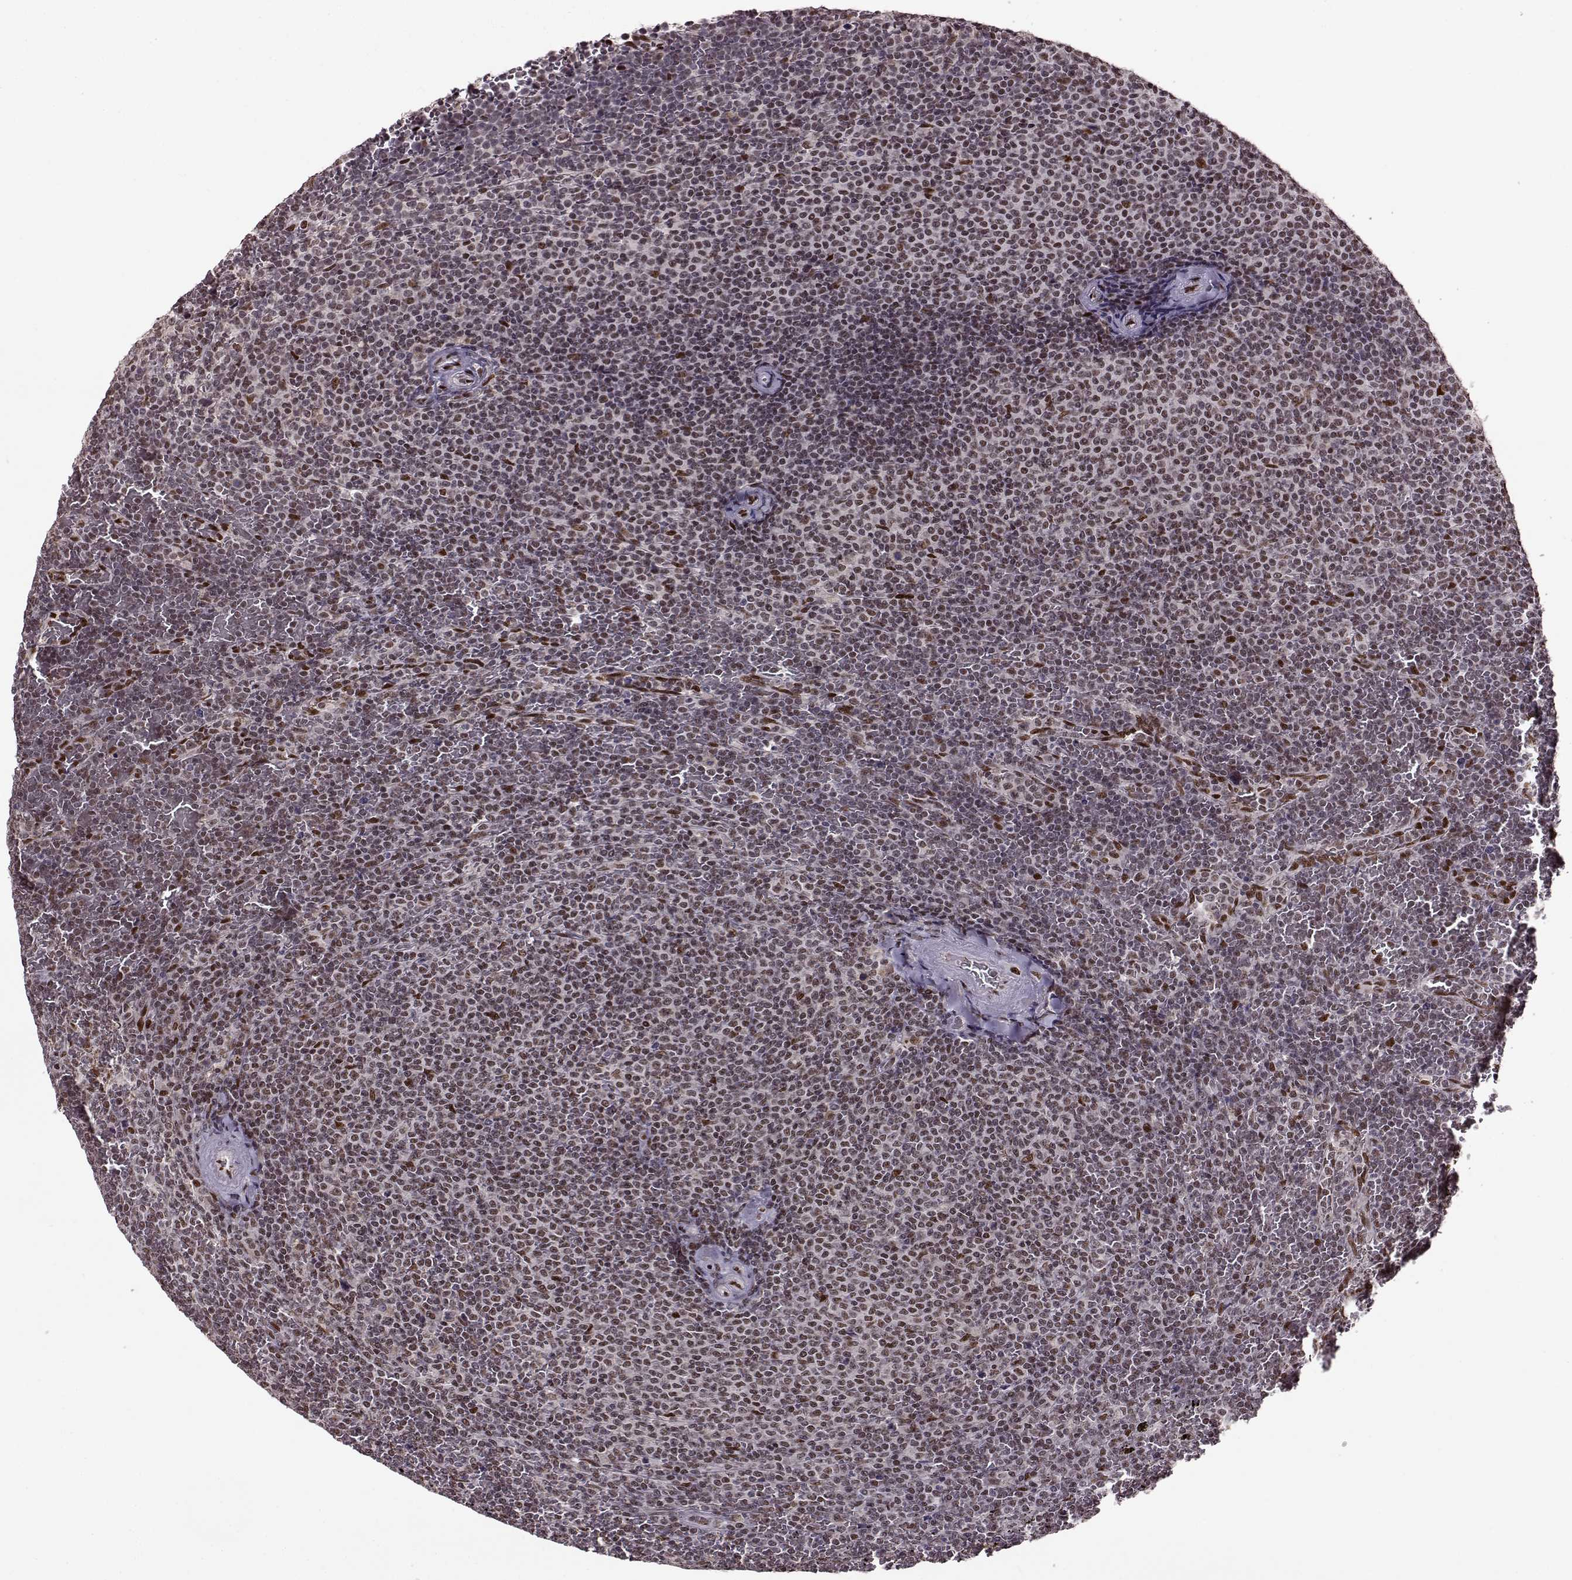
{"staining": {"intensity": "weak", "quantity": "25%-75%", "location": "nuclear"}, "tissue": "lymphoma", "cell_type": "Tumor cells", "image_type": "cancer", "snomed": [{"axis": "morphology", "description": "Malignant lymphoma, non-Hodgkin's type, Low grade"}, {"axis": "topography", "description": "Spleen"}], "caption": "Immunohistochemistry image of neoplastic tissue: lymphoma stained using IHC reveals low levels of weak protein expression localized specifically in the nuclear of tumor cells, appearing as a nuclear brown color.", "gene": "FTO", "patient": {"sex": "female", "age": 77}}